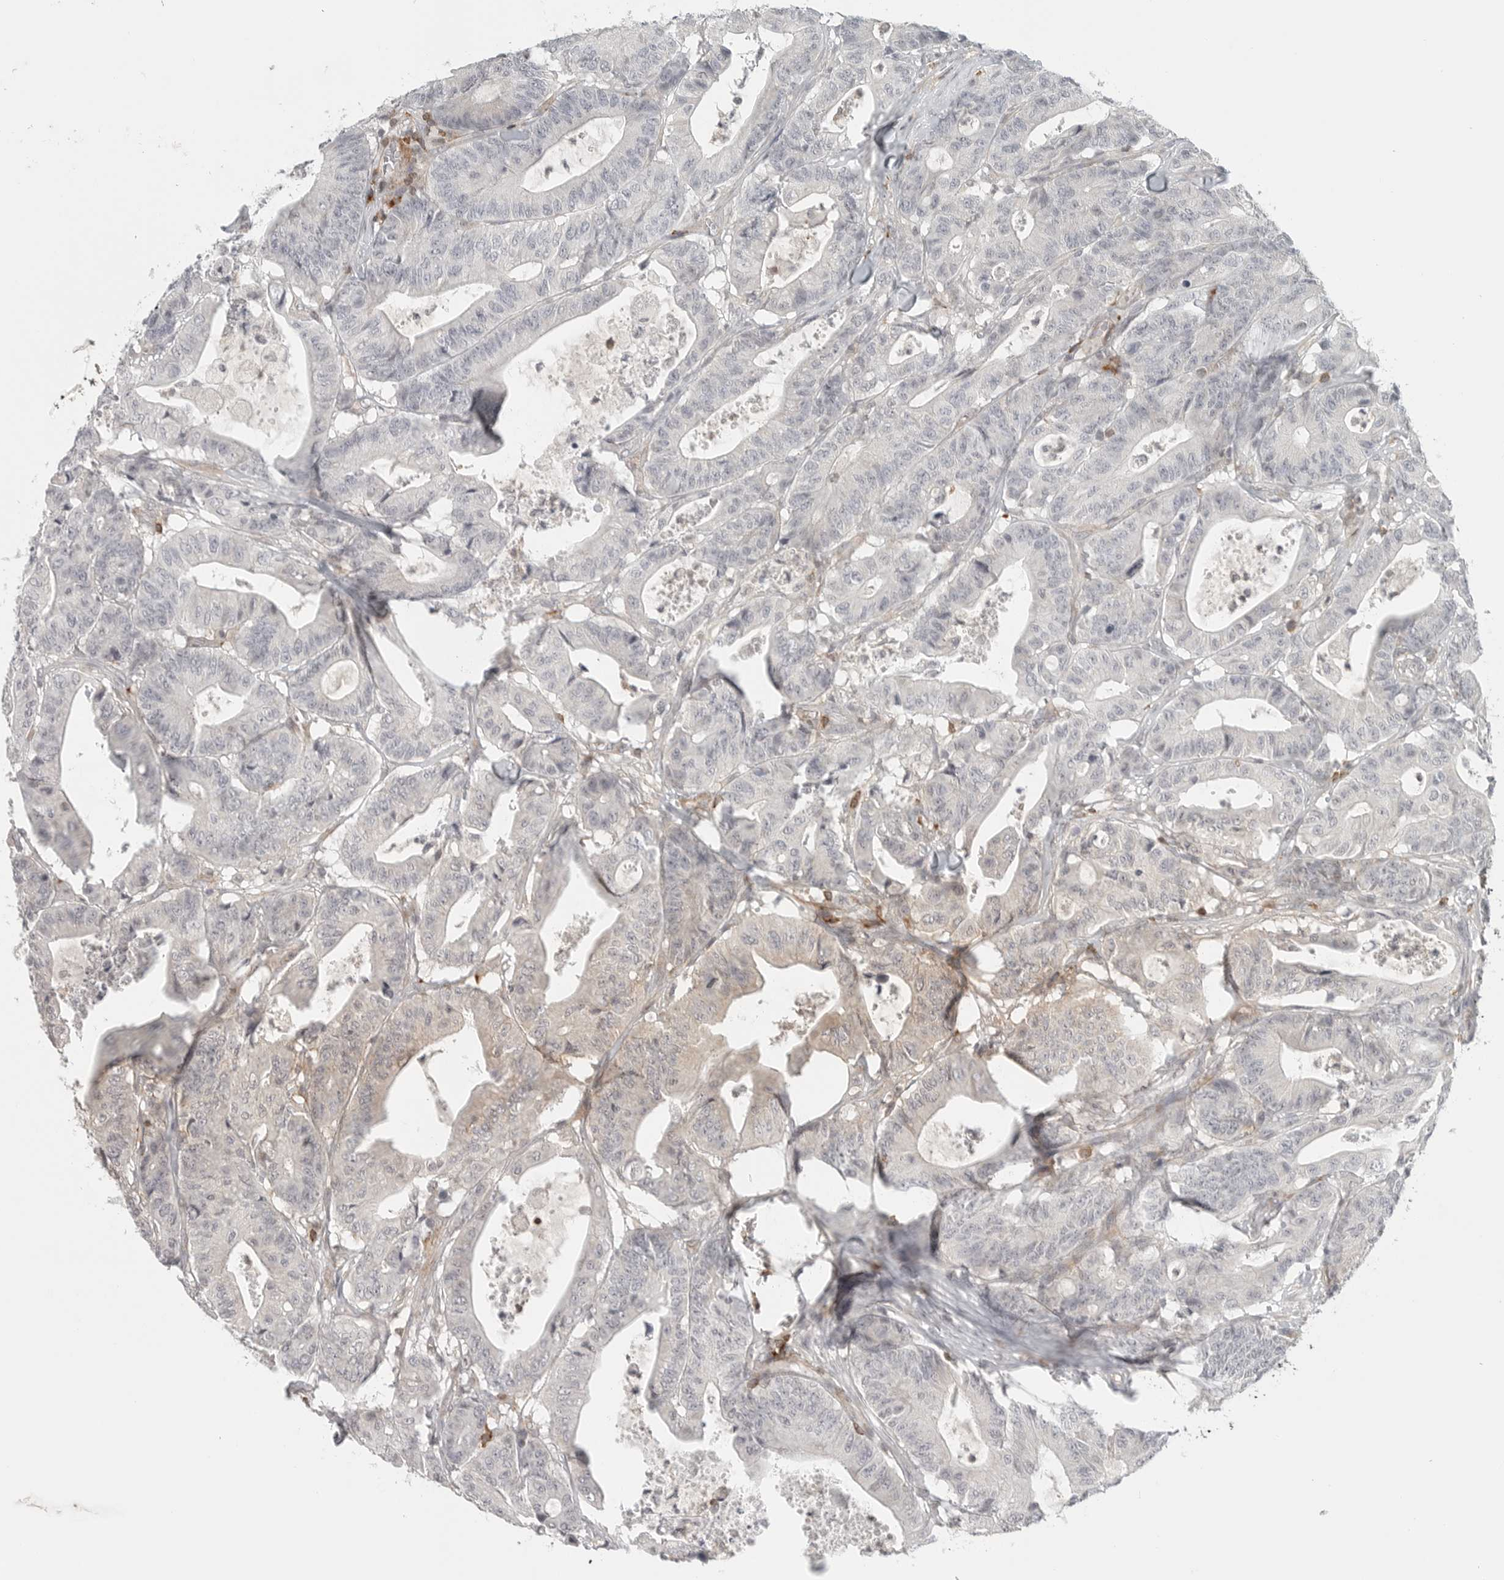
{"staining": {"intensity": "weak", "quantity": "<25%", "location": "cytoplasmic/membranous"}, "tissue": "colorectal cancer", "cell_type": "Tumor cells", "image_type": "cancer", "snomed": [{"axis": "morphology", "description": "Adenocarcinoma, NOS"}, {"axis": "topography", "description": "Colon"}], "caption": "This is an immunohistochemistry photomicrograph of adenocarcinoma (colorectal). There is no expression in tumor cells.", "gene": "SH3KBP1", "patient": {"sex": "female", "age": 84}}